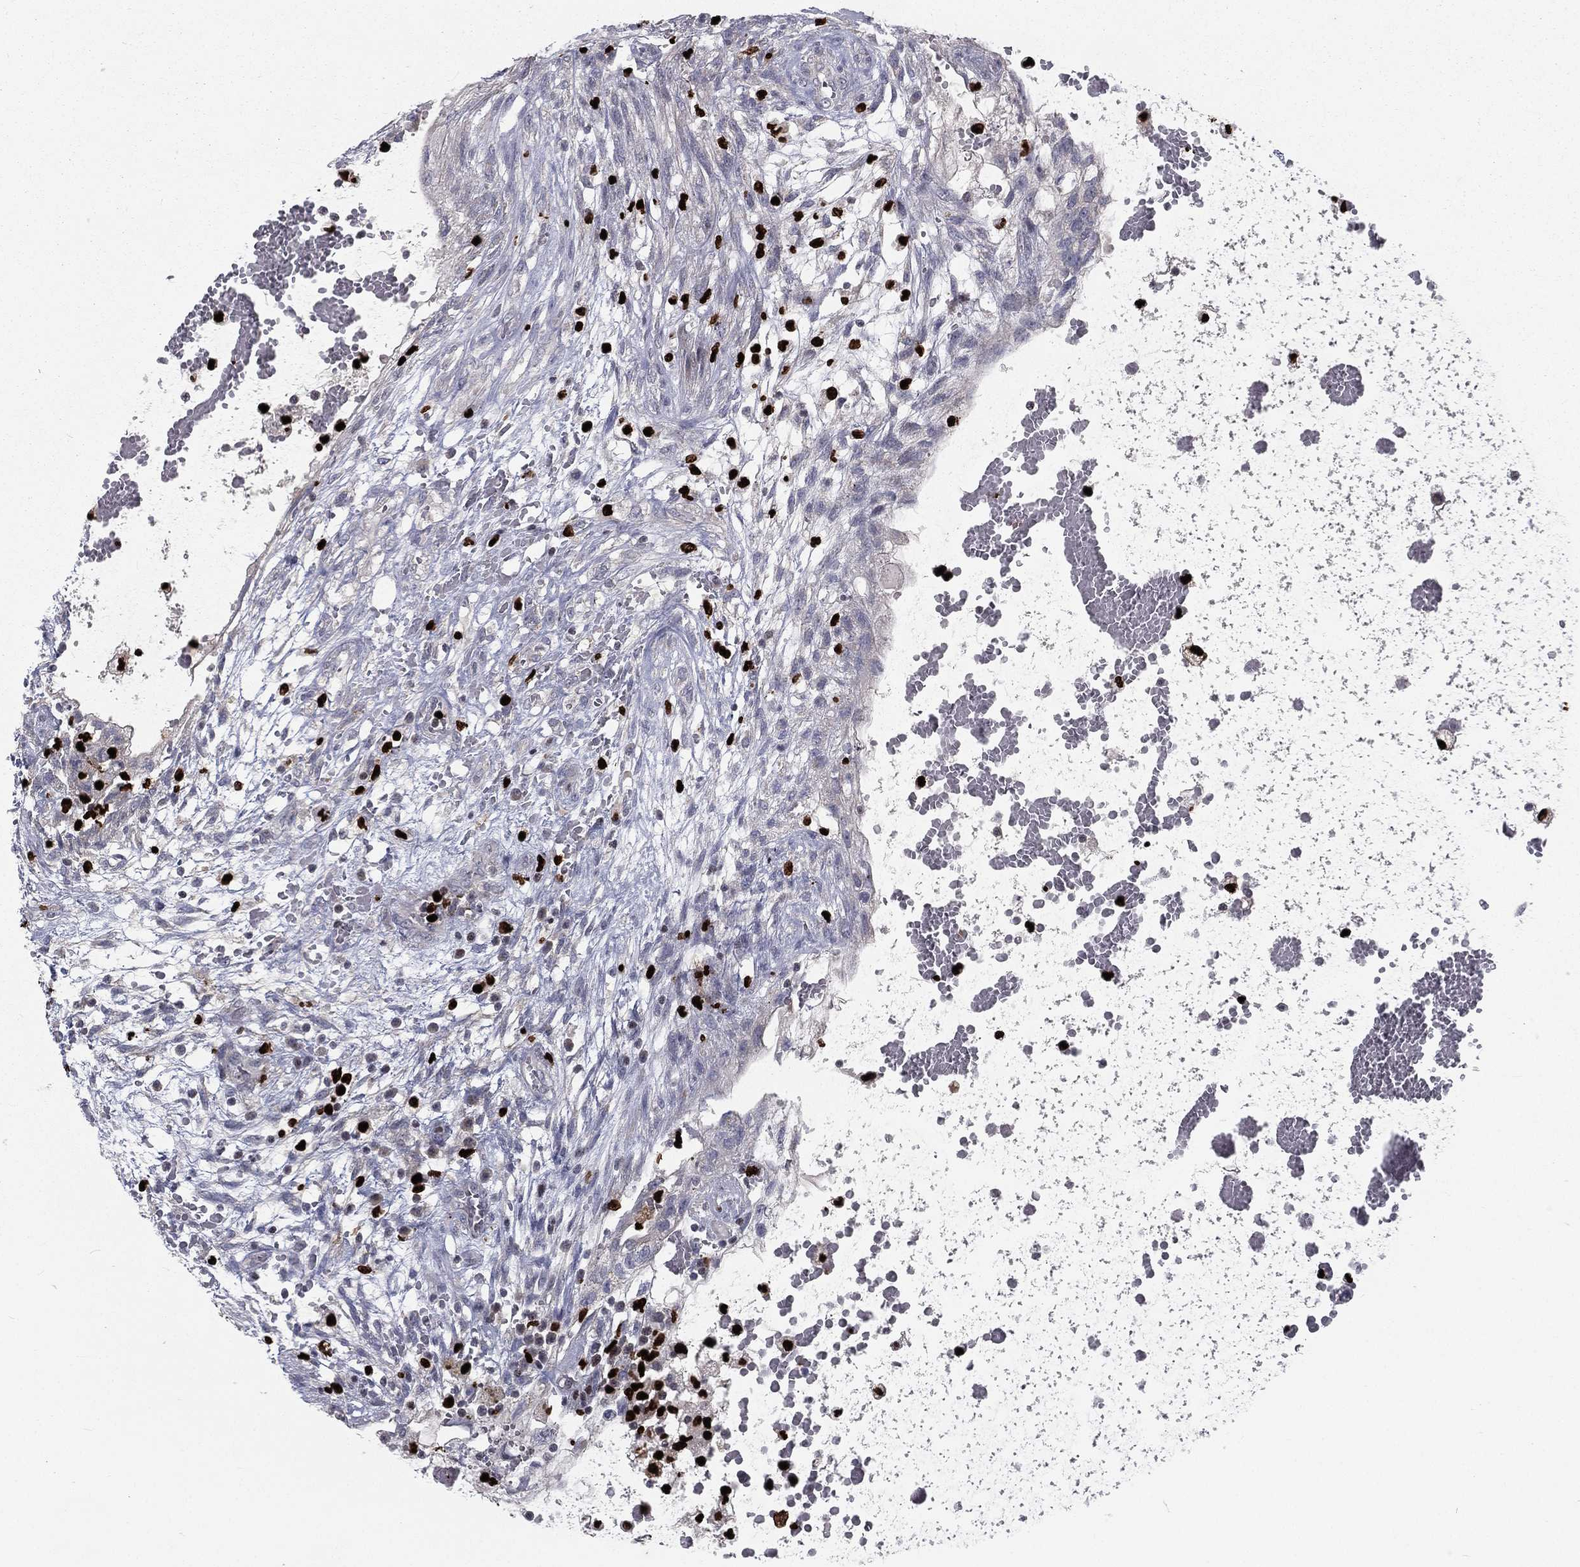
{"staining": {"intensity": "negative", "quantity": "none", "location": "none"}, "tissue": "testis cancer", "cell_type": "Tumor cells", "image_type": "cancer", "snomed": [{"axis": "morphology", "description": "Normal tissue, NOS"}, {"axis": "morphology", "description": "Carcinoma, Embryonal, NOS"}, {"axis": "topography", "description": "Testis"}, {"axis": "topography", "description": "Epididymis"}], "caption": "A micrograph of testis cancer stained for a protein reveals no brown staining in tumor cells. Brightfield microscopy of immunohistochemistry stained with DAB (3,3'-diaminobenzidine) (brown) and hematoxylin (blue), captured at high magnification.", "gene": "MNDA", "patient": {"sex": "male", "age": 32}}